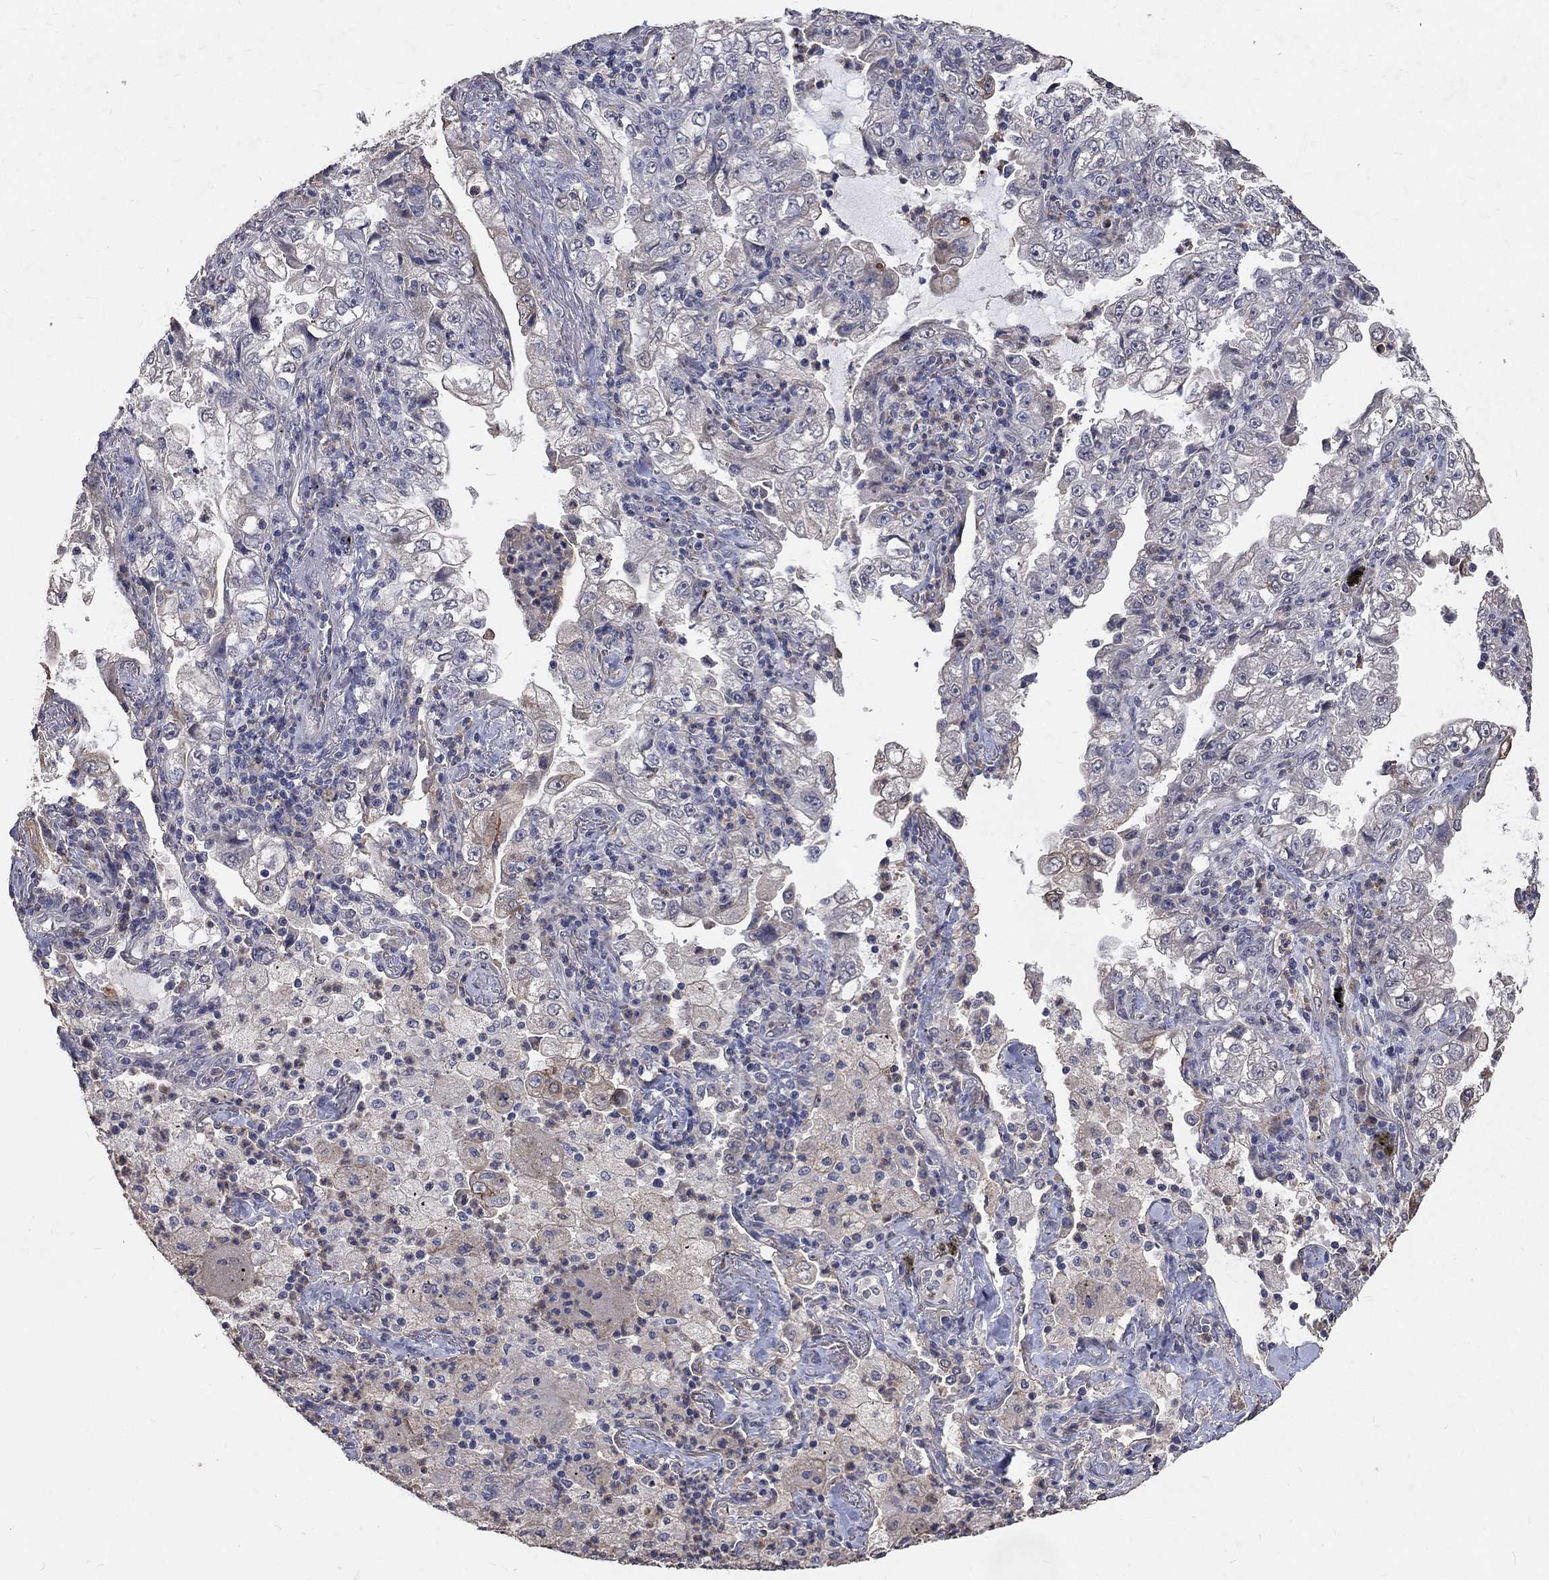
{"staining": {"intensity": "negative", "quantity": "none", "location": "none"}, "tissue": "lung cancer", "cell_type": "Tumor cells", "image_type": "cancer", "snomed": [{"axis": "morphology", "description": "Adenocarcinoma, NOS"}, {"axis": "topography", "description": "Lung"}], "caption": "This is an immunohistochemistry (IHC) photomicrograph of human lung cancer. There is no expression in tumor cells.", "gene": "CHST5", "patient": {"sex": "female", "age": 73}}